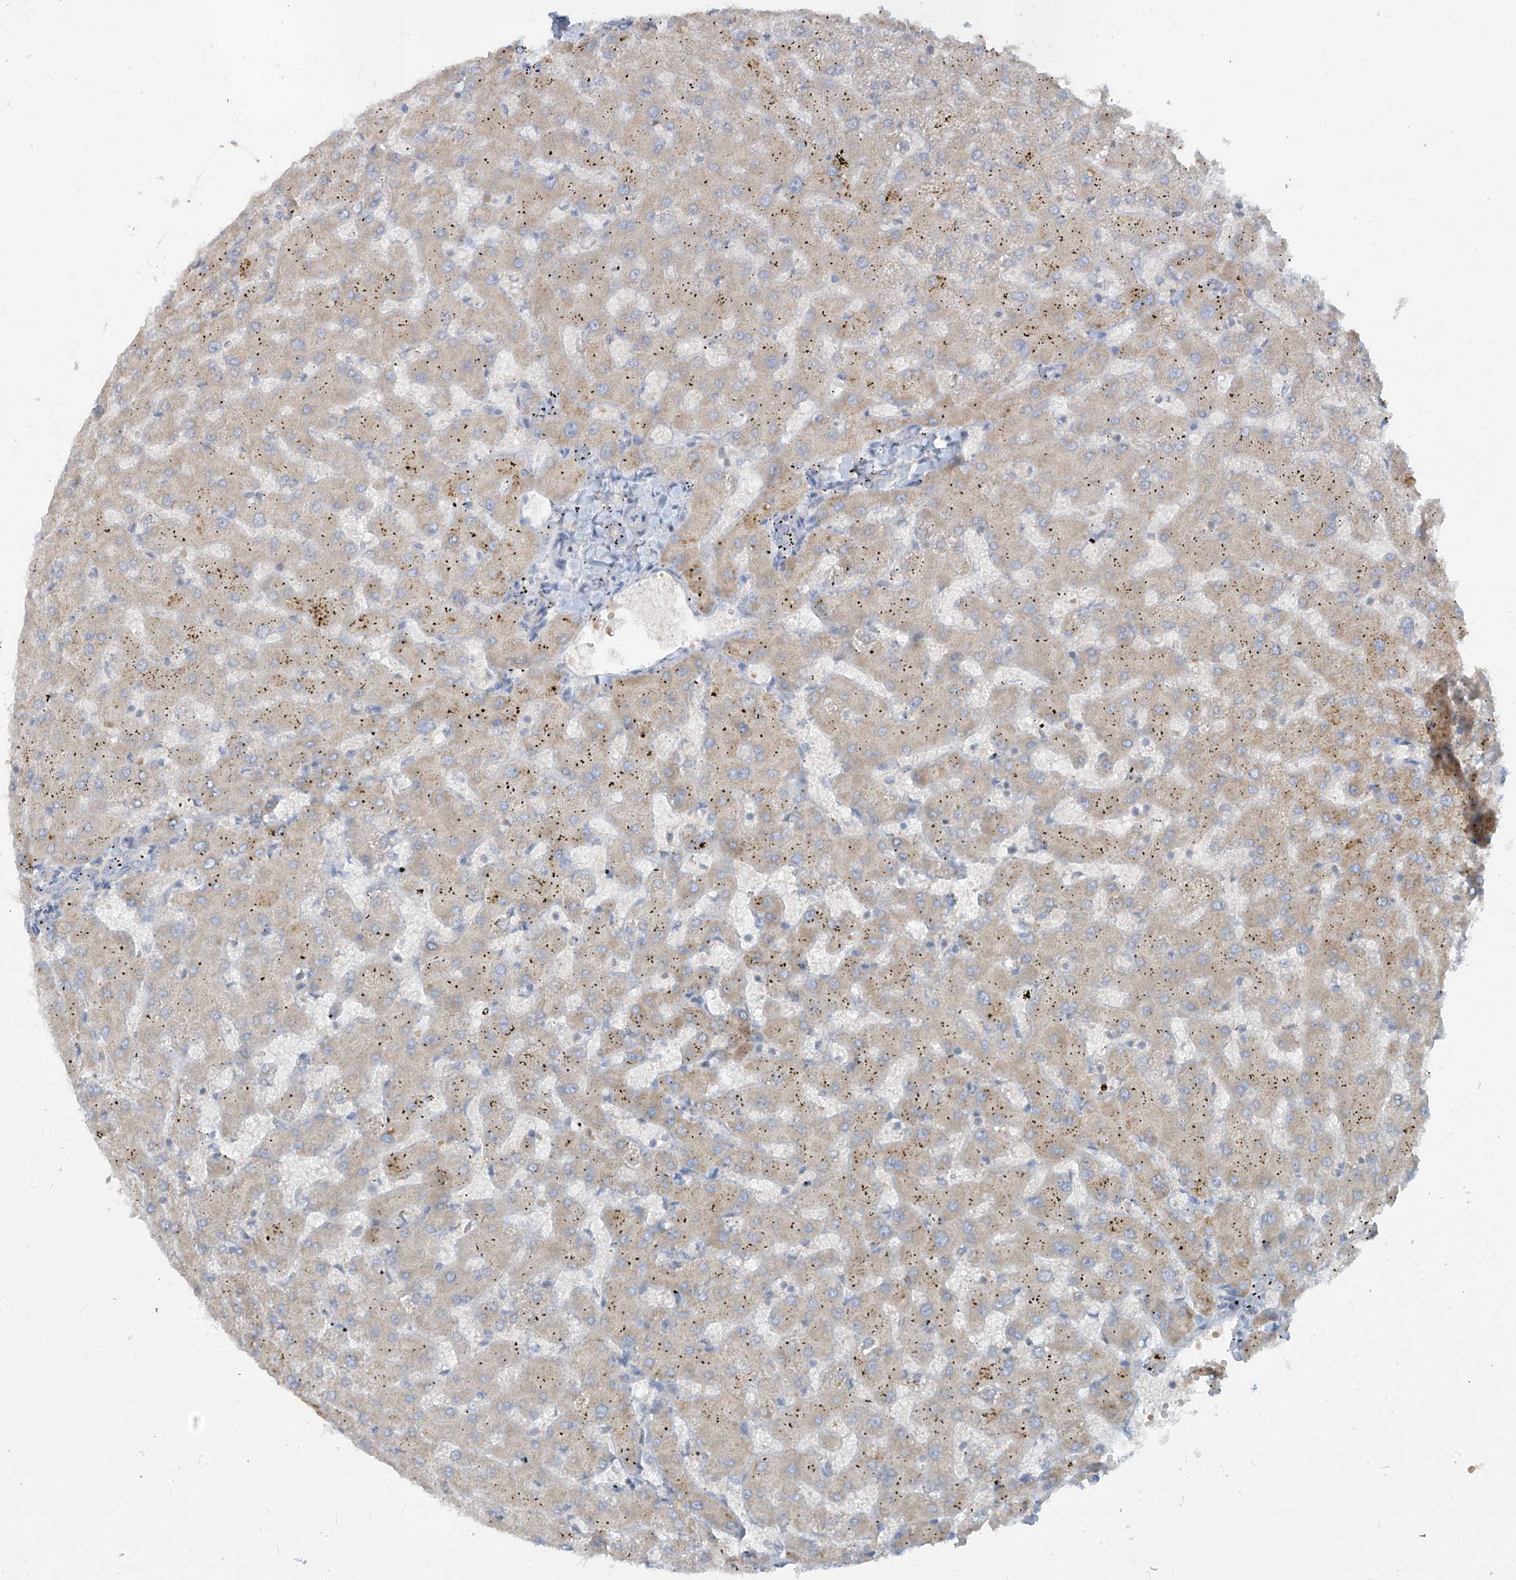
{"staining": {"intensity": "negative", "quantity": "none", "location": "none"}, "tissue": "liver", "cell_type": "Cholangiocytes", "image_type": "normal", "snomed": [{"axis": "morphology", "description": "Normal tissue, NOS"}, {"axis": "topography", "description": "Liver"}], "caption": "An image of human liver is negative for staining in cholangiocytes. The staining was performed using DAB to visualize the protein expression in brown, while the nuclei were stained in blue with hematoxylin (Magnification: 20x).", "gene": "DGKQ", "patient": {"sex": "female", "age": 63}}